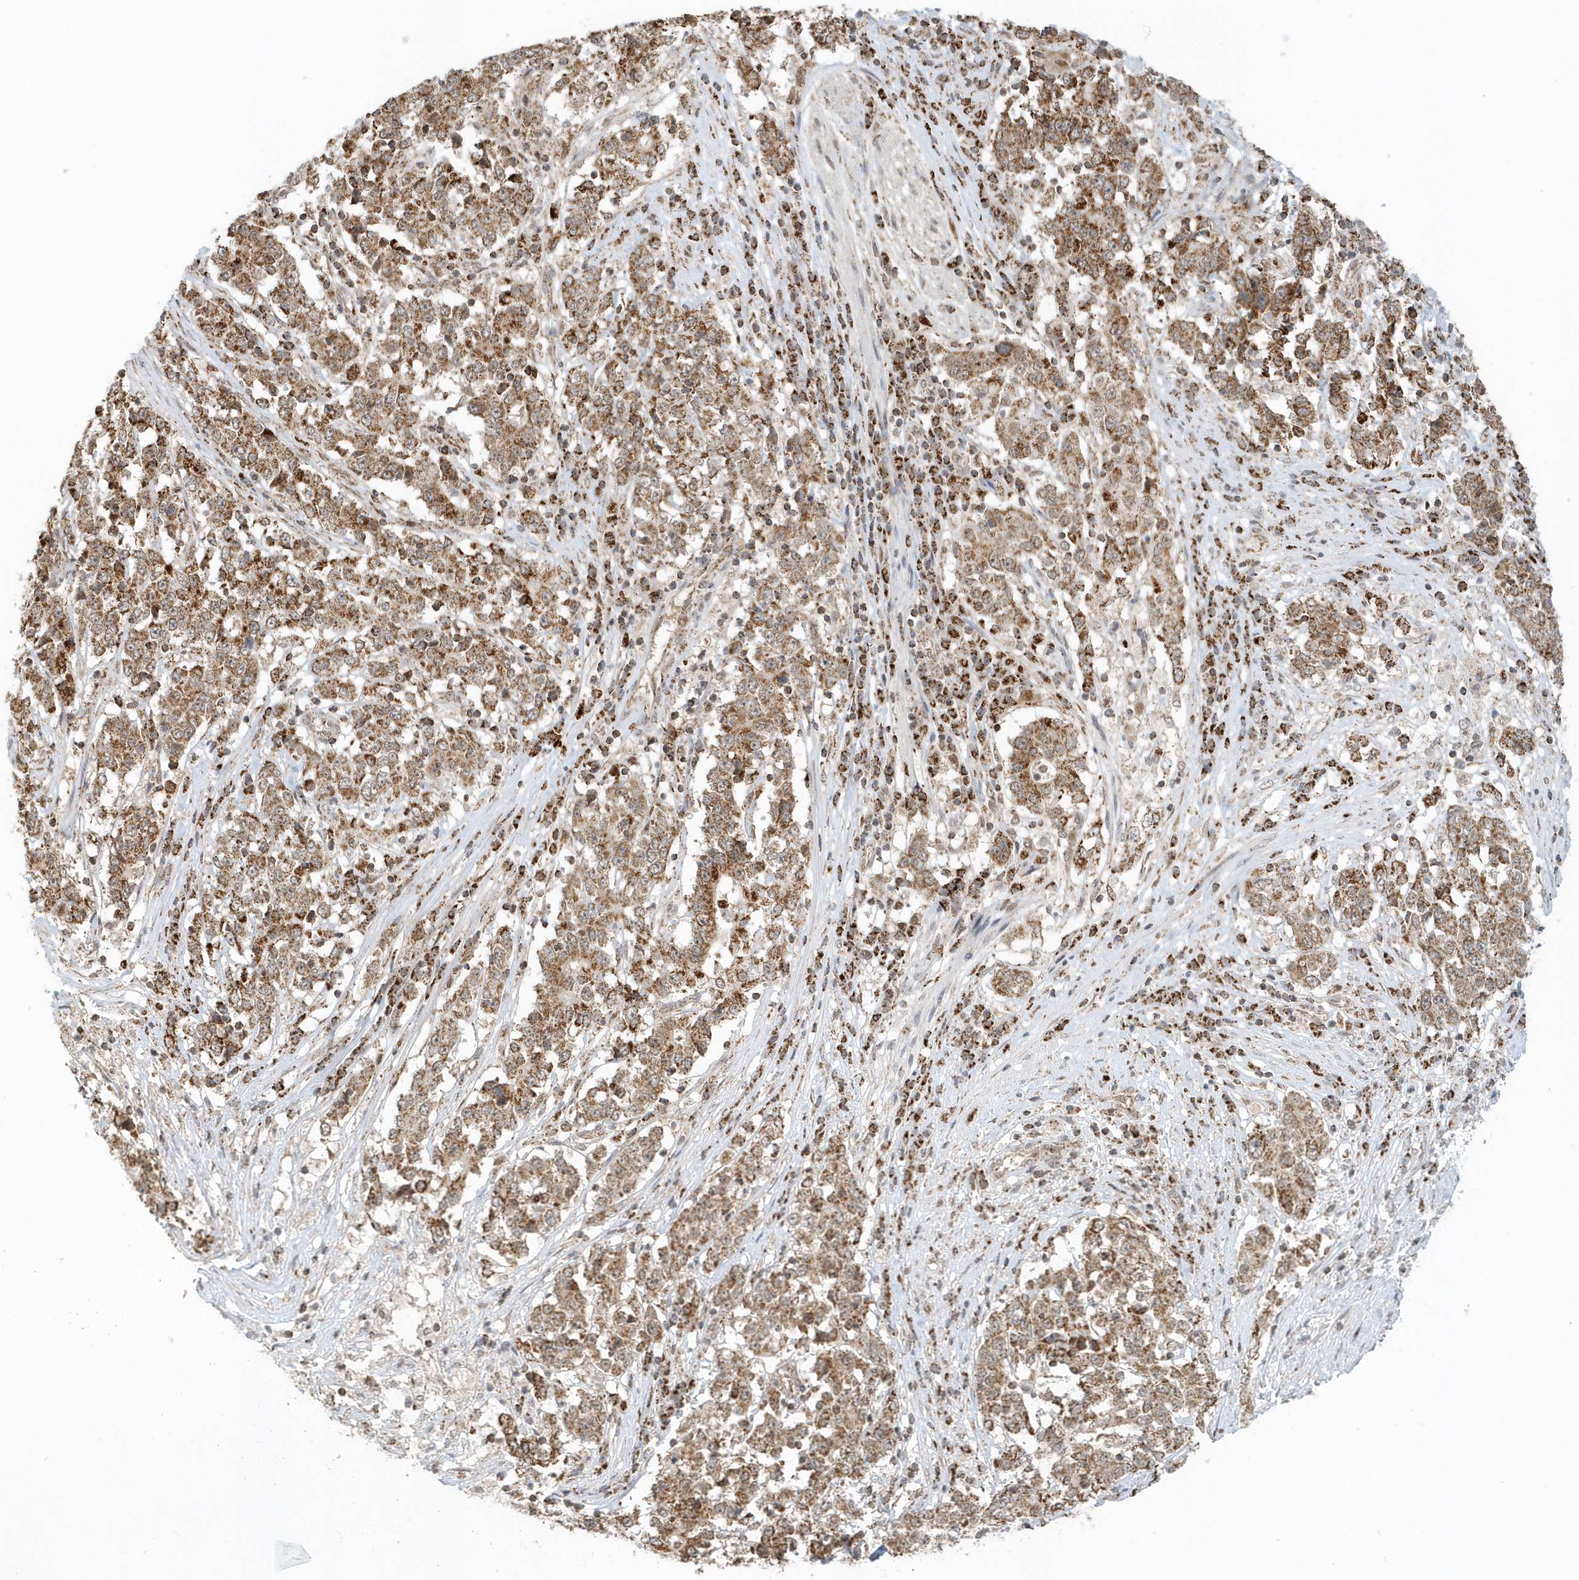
{"staining": {"intensity": "moderate", "quantity": ">75%", "location": "cytoplasmic/membranous"}, "tissue": "stomach cancer", "cell_type": "Tumor cells", "image_type": "cancer", "snomed": [{"axis": "morphology", "description": "Adenocarcinoma, NOS"}, {"axis": "topography", "description": "Stomach"}], "caption": "A high-resolution photomicrograph shows immunohistochemistry staining of stomach cancer, which reveals moderate cytoplasmic/membranous staining in approximately >75% of tumor cells. (Stains: DAB (3,3'-diaminobenzidine) in brown, nuclei in blue, Microscopy: brightfield microscopy at high magnification).", "gene": "PSMD6", "patient": {"sex": "male", "age": 59}}